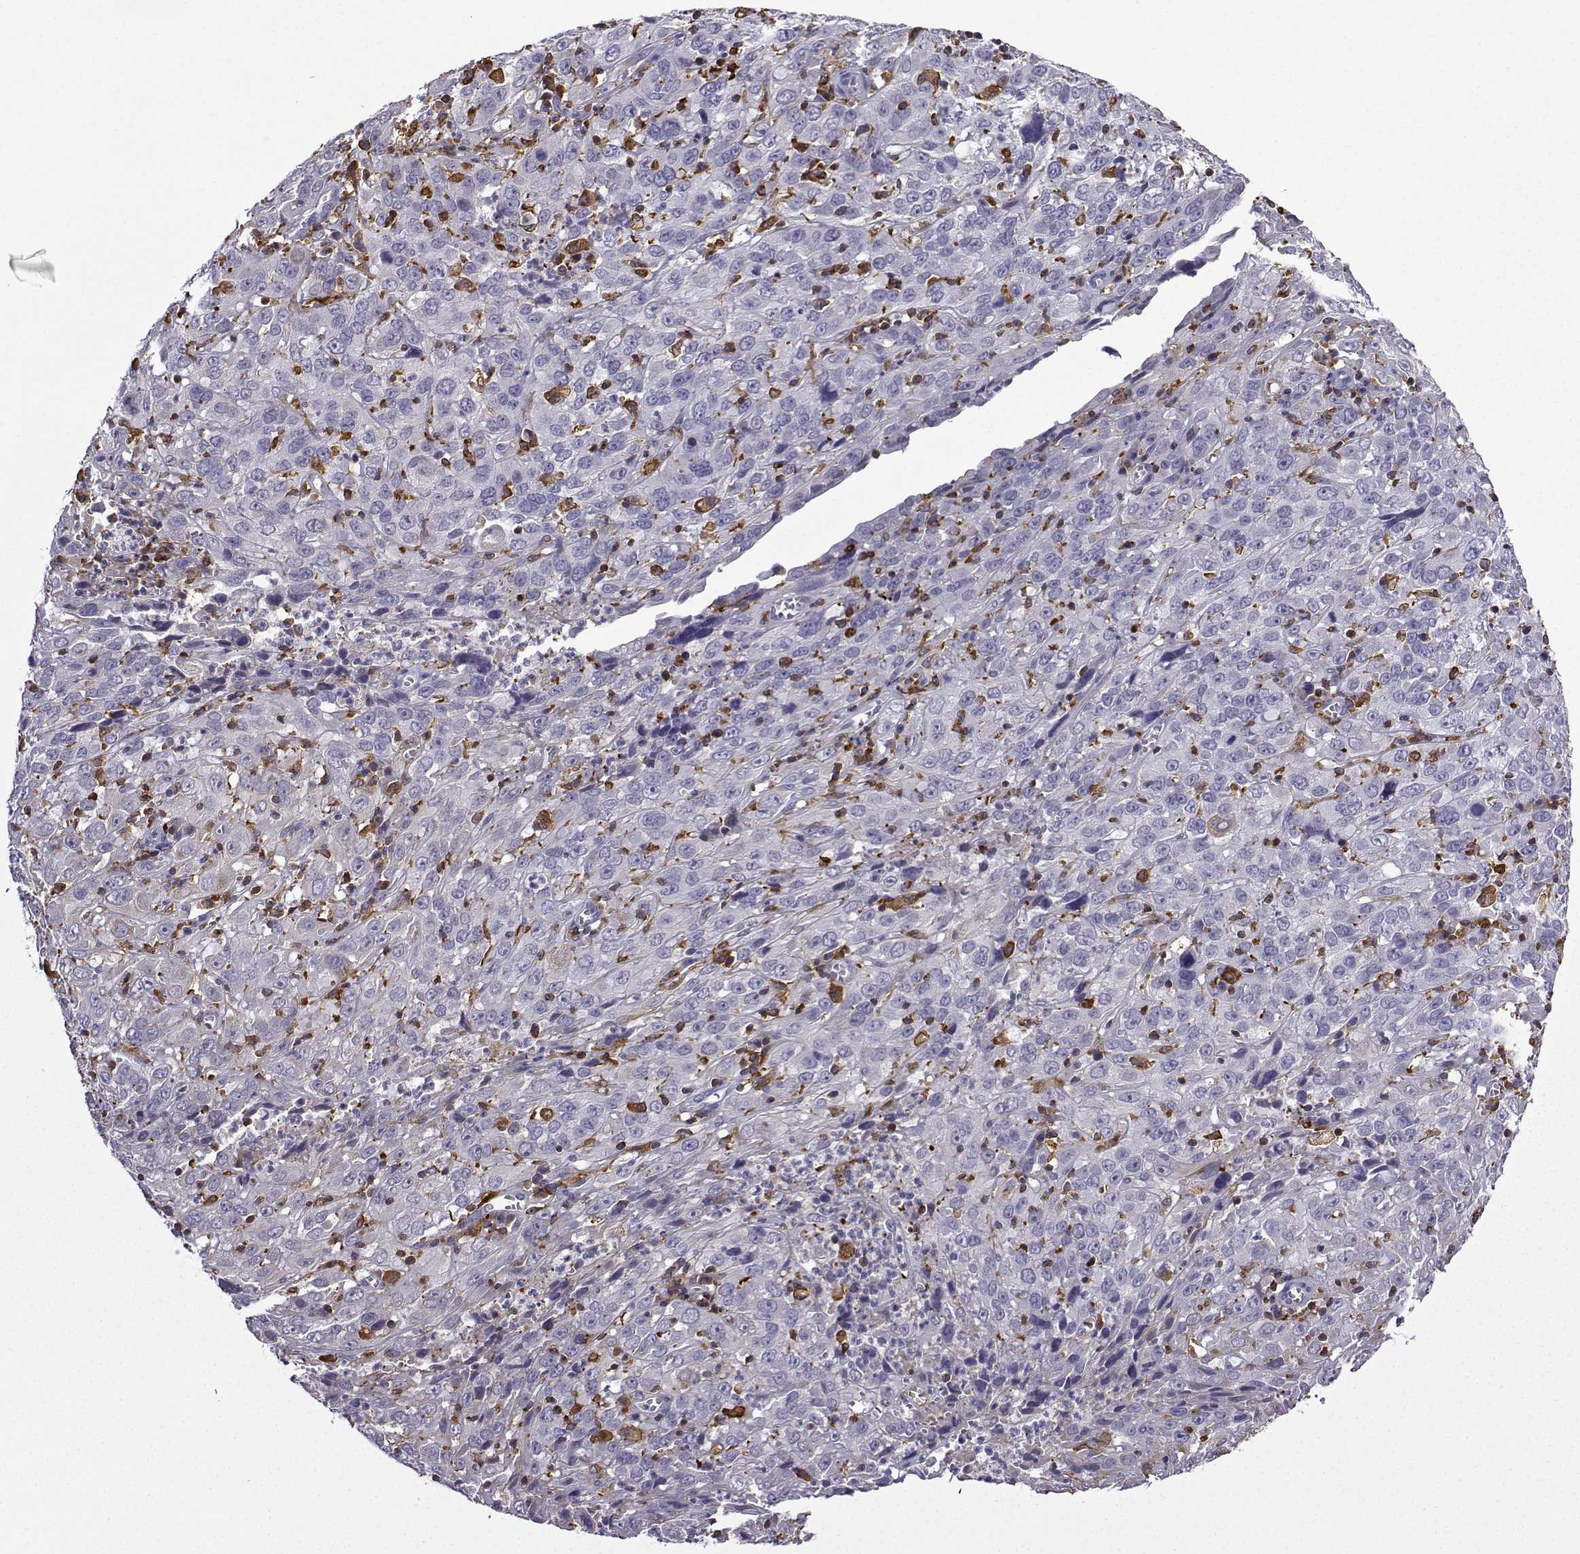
{"staining": {"intensity": "negative", "quantity": "none", "location": "none"}, "tissue": "cervical cancer", "cell_type": "Tumor cells", "image_type": "cancer", "snomed": [{"axis": "morphology", "description": "Squamous cell carcinoma, NOS"}, {"axis": "topography", "description": "Cervix"}], "caption": "Immunohistochemical staining of human cervical squamous cell carcinoma demonstrates no significant staining in tumor cells.", "gene": "DOCK10", "patient": {"sex": "female", "age": 32}}